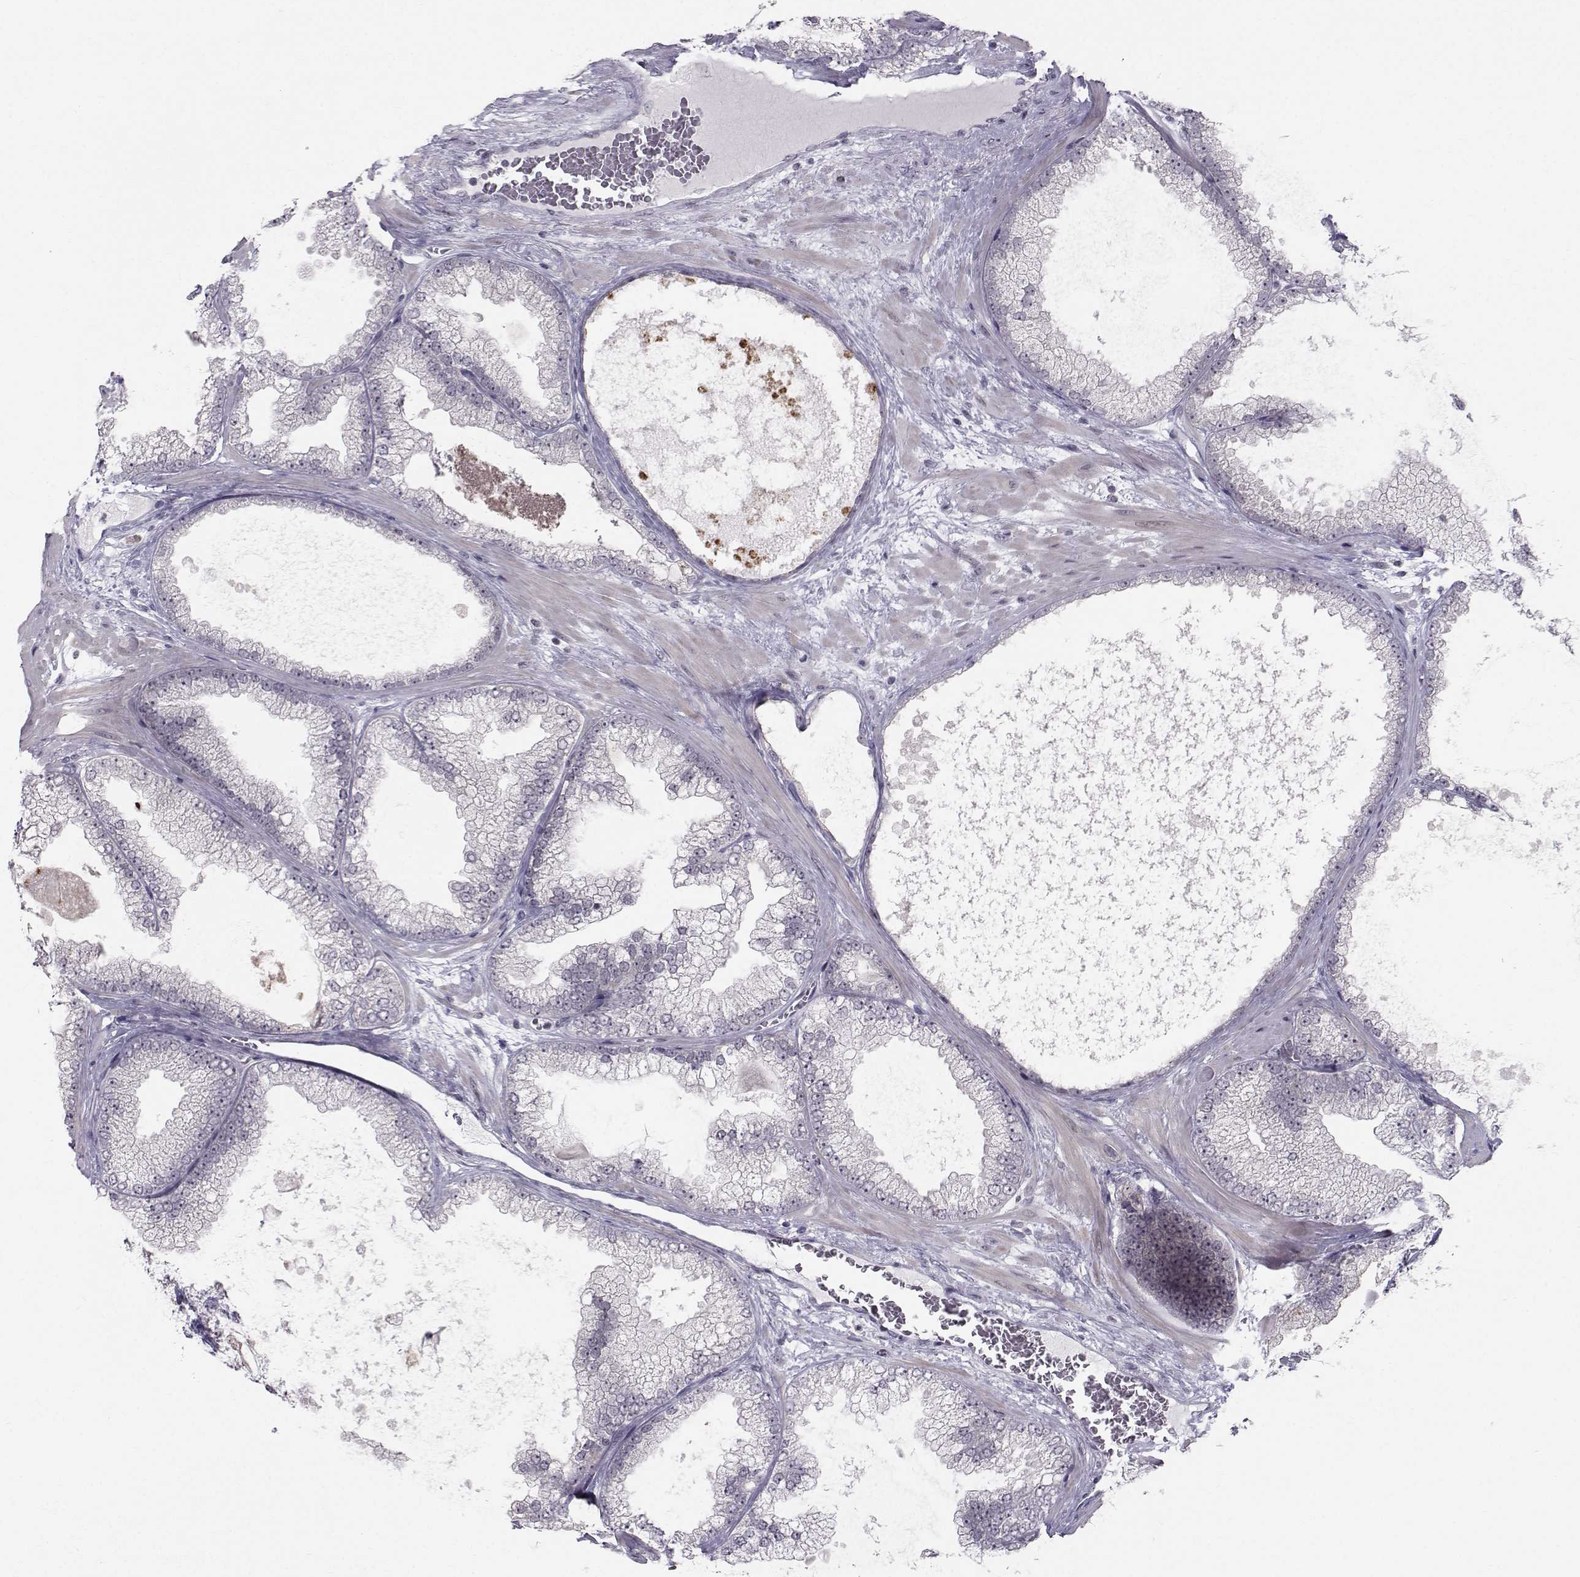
{"staining": {"intensity": "negative", "quantity": "none", "location": "none"}, "tissue": "prostate cancer", "cell_type": "Tumor cells", "image_type": "cancer", "snomed": [{"axis": "morphology", "description": "Adenocarcinoma, Low grade"}, {"axis": "topography", "description": "Prostate"}], "caption": "Human prostate cancer (low-grade adenocarcinoma) stained for a protein using IHC demonstrates no staining in tumor cells.", "gene": "MARCHF4", "patient": {"sex": "male", "age": 57}}